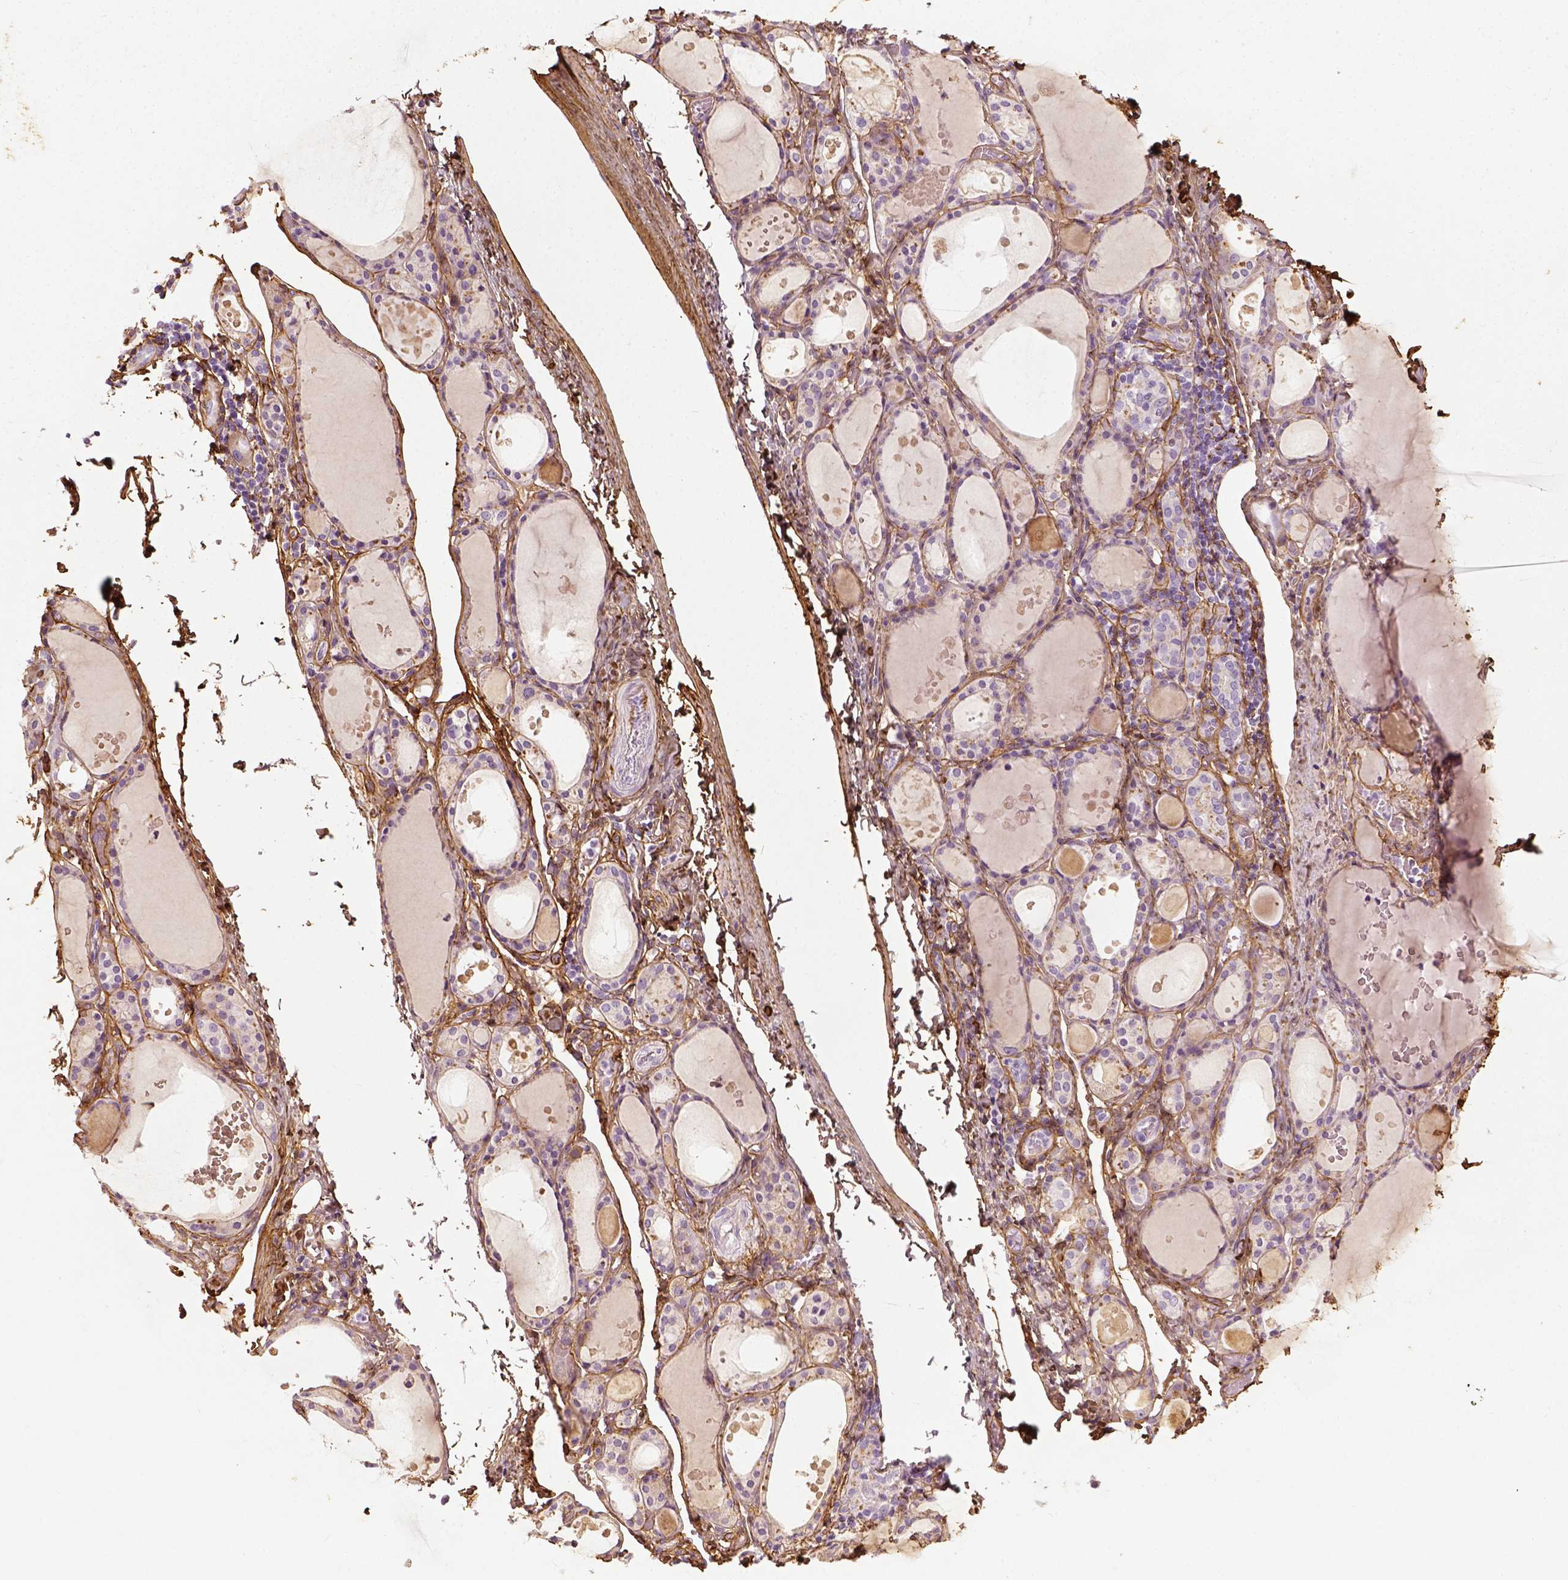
{"staining": {"intensity": "negative", "quantity": "none", "location": "none"}, "tissue": "thyroid gland", "cell_type": "Glandular cells", "image_type": "normal", "snomed": [{"axis": "morphology", "description": "Normal tissue, NOS"}, {"axis": "topography", "description": "Thyroid gland"}], "caption": "Immunohistochemistry histopathology image of unremarkable thyroid gland: human thyroid gland stained with DAB (3,3'-diaminobenzidine) shows no significant protein staining in glandular cells.", "gene": "COL6A2", "patient": {"sex": "male", "age": 68}}